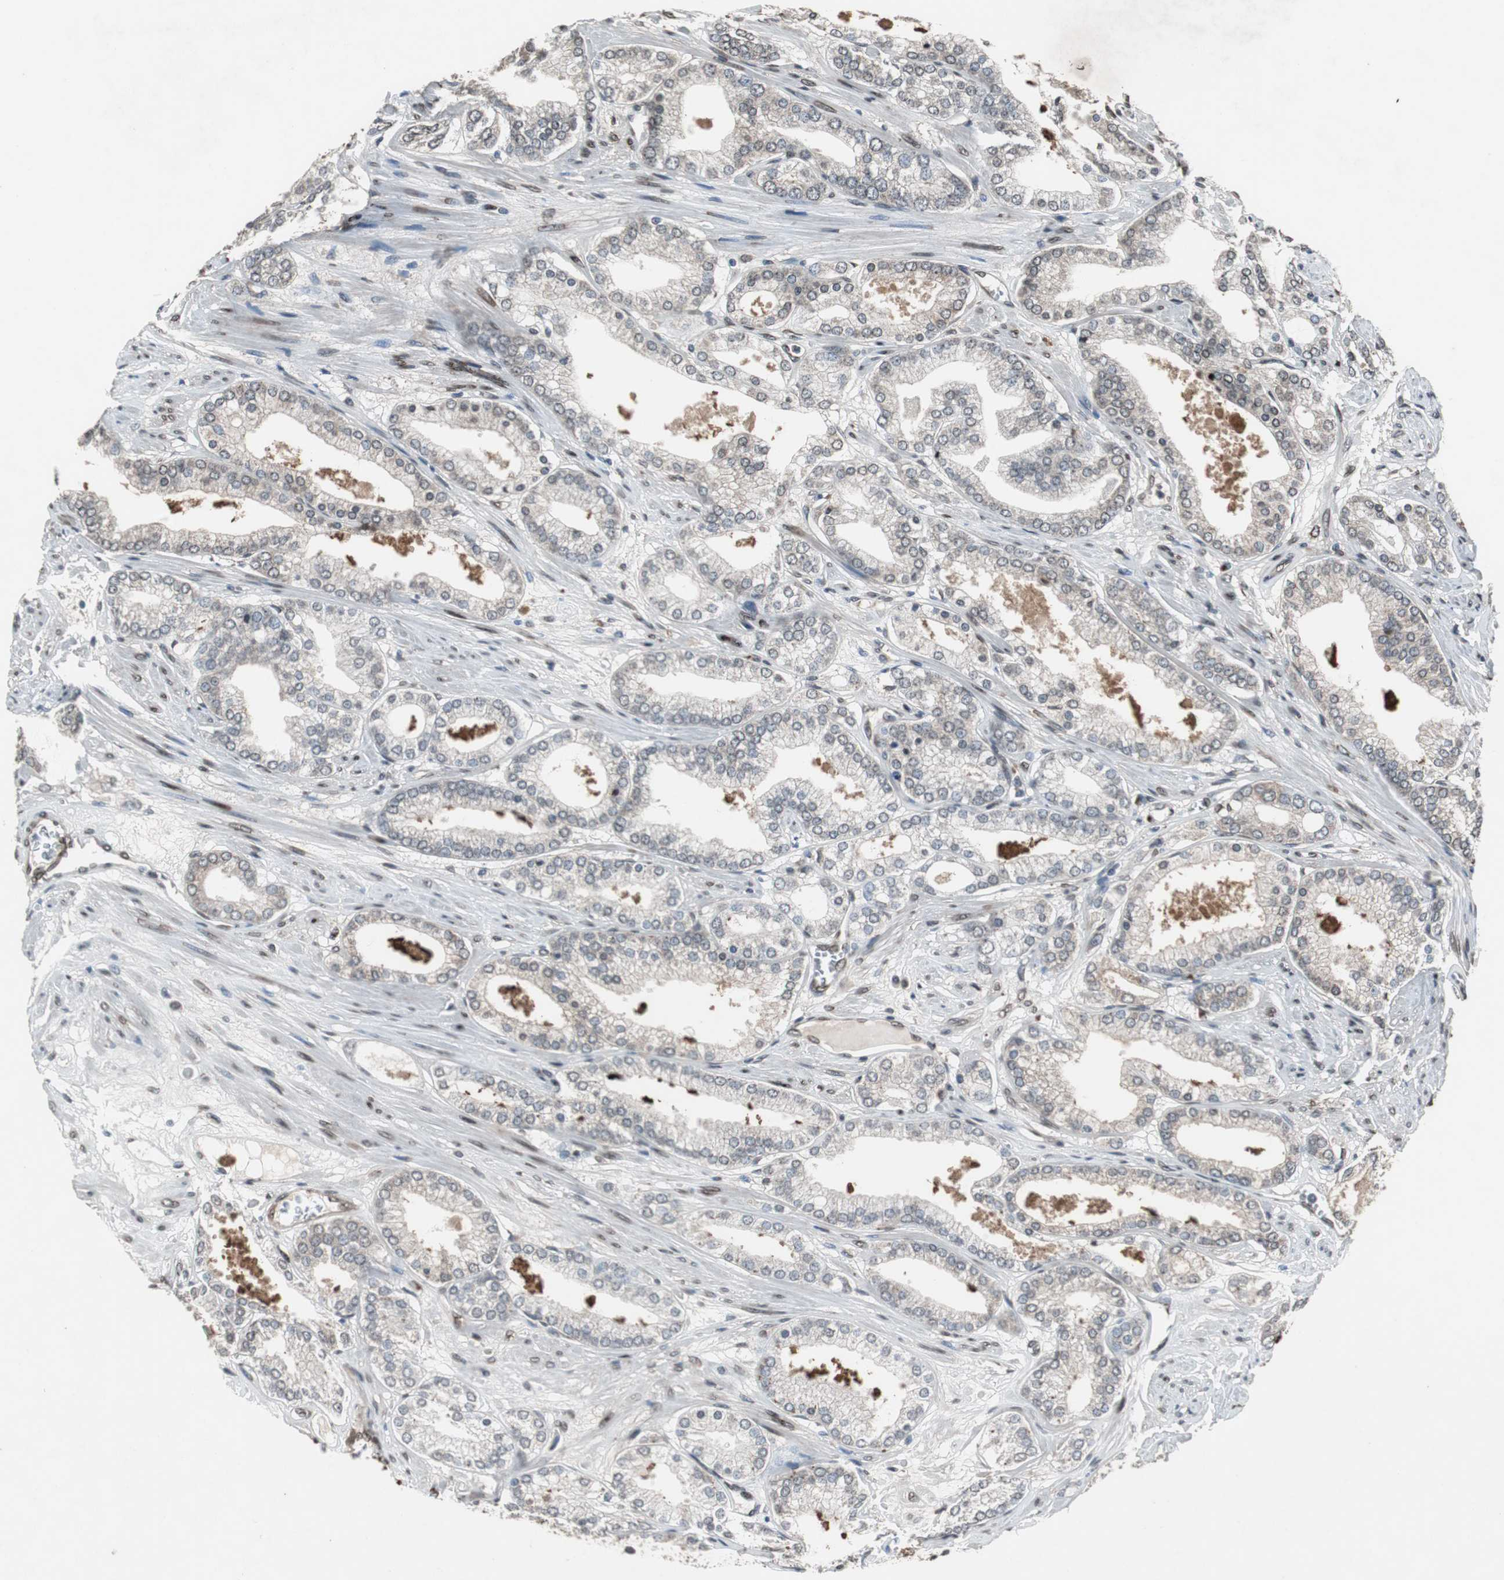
{"staining": {"intensity": "negative", "quantity": "none", "location": "none"}, "tissue": "prostate cancer", "cell_type": "Tumor cells", "image_type": "cancer", "snomed": [{"axis": "morphology", "description": "Adenocarcinoma, High grade"}, {"axis": "topography", "description": "Prostate"}], "caption": "A micrograph of prostate cancer (adenocarcinoma (high-grade)) stained for a protein demonstrates no brown staining in tumor cells.", "gene": "LMNA", "patient": {"sex": "male", "age": 61}}